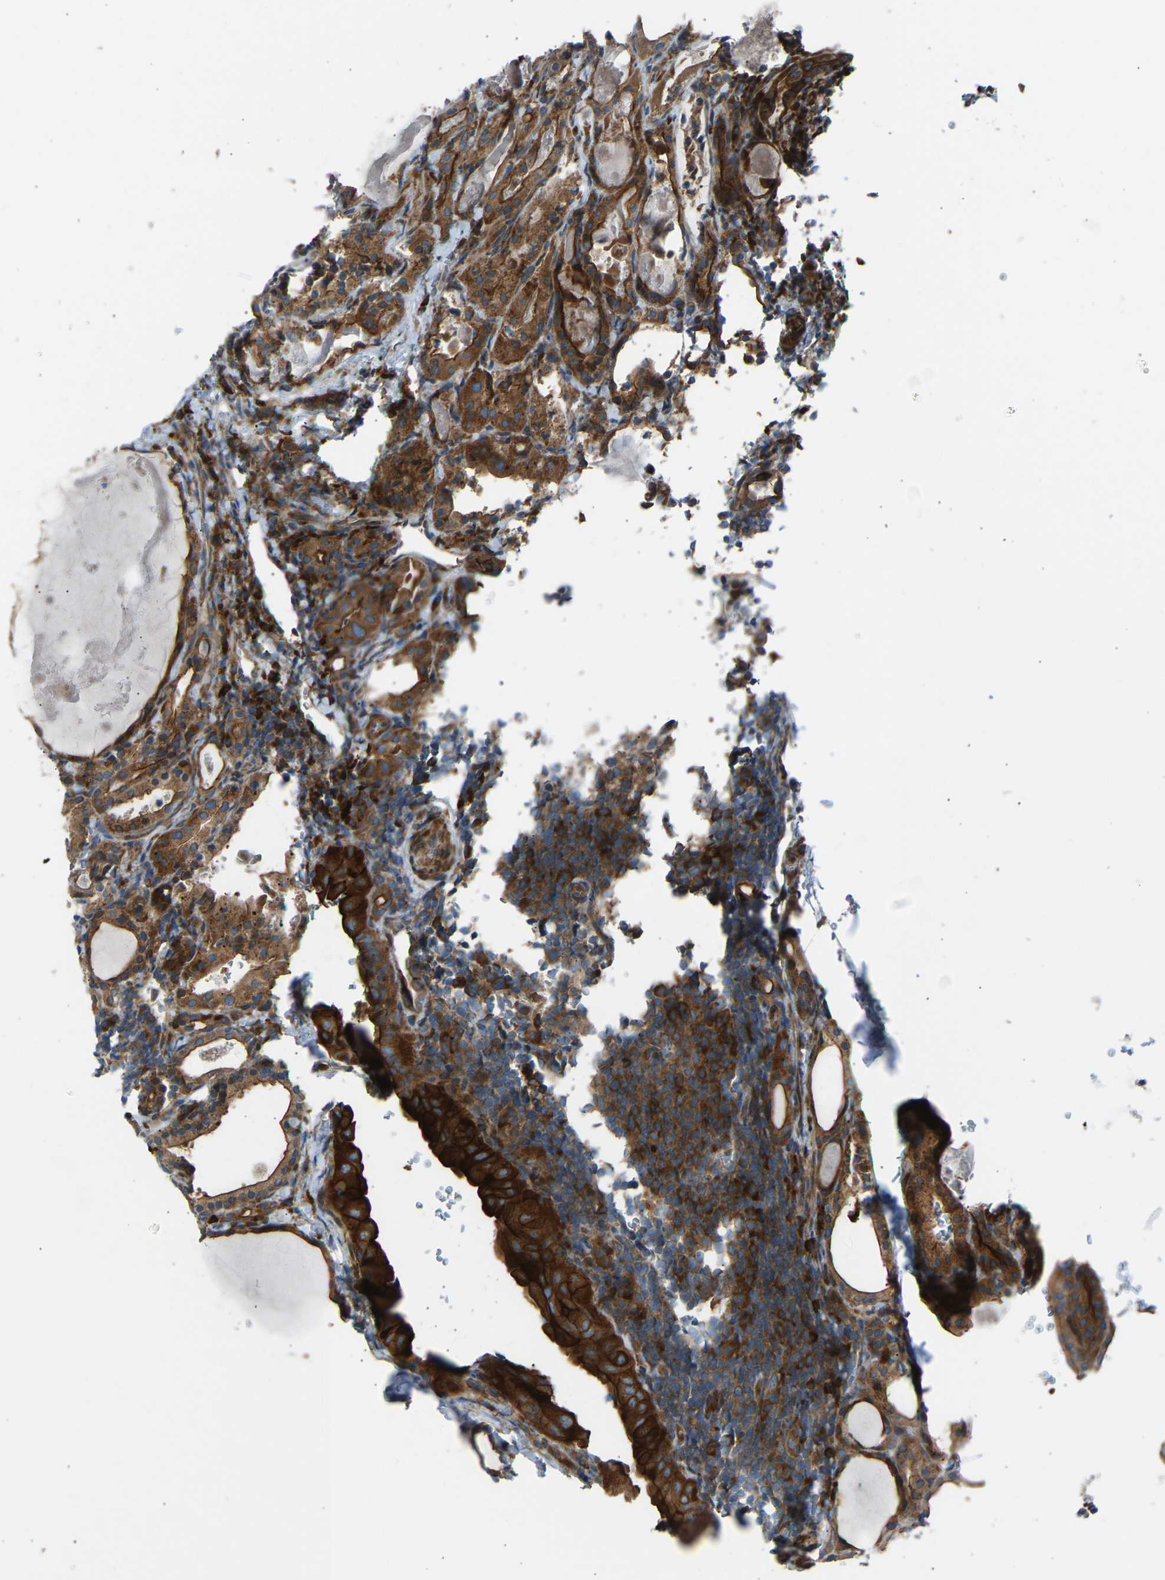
{"staining": {"intensity": "strong", "quantity": ">75%", "location": "cytoplasmic/membranous"}, "tissue": "thyroid cancer", "cell_type": "Tumor cells", "image_type": "cancer", "snomed": [{"axis": "morphology", "description": "Papillary adenocarcinoma, NOS"}, {"axis": "topography", "description": "Thyroid gland"}], "caption": "DAB immunohistochemical staining of human thyroid cancer (papillary adenocarcinoma) reveals strong cytoplasmic/membranous protein expression in about >75% of tumor cells.", "gene": "VPS41", "patient": {"sex": "female", "age": 42}}